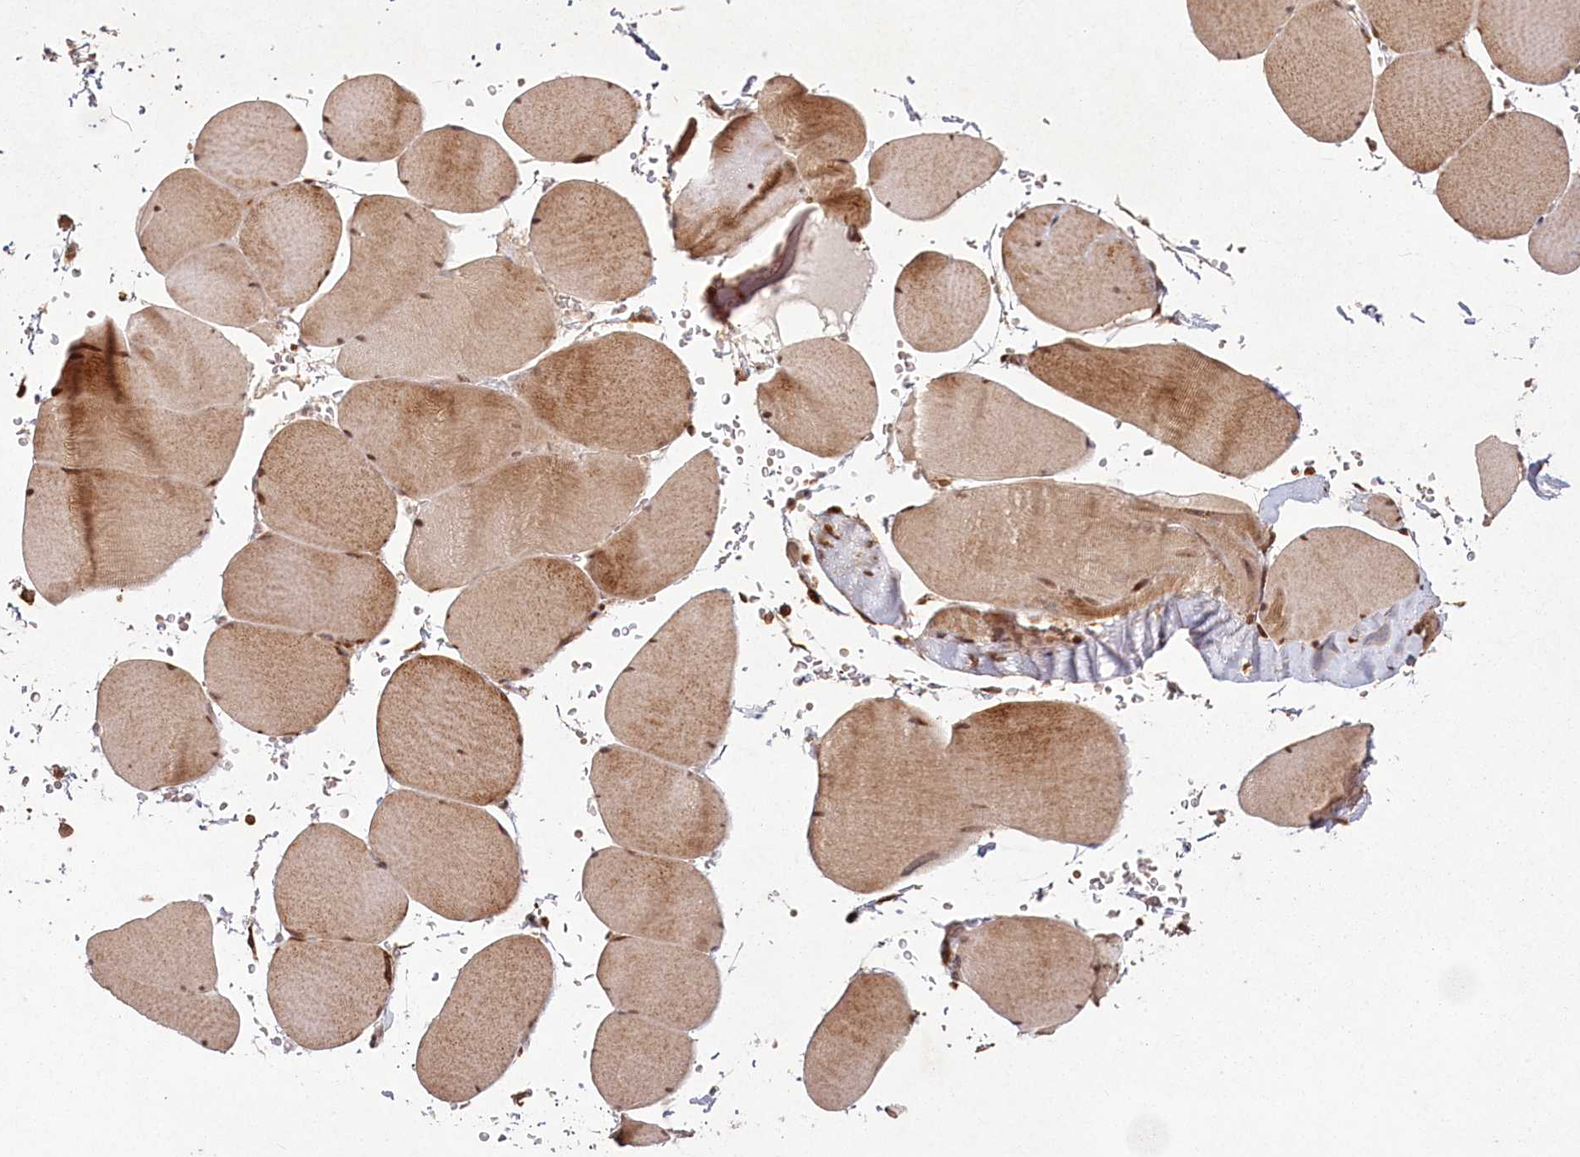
{"staining": {"intensity": "moderate", "quantity": ">75%", "location": "cytoplasmic/membranous,nuclear"}, "tissue": "skeletal muscle", "cell_type": "Myocytes", "image_type": "normal", "snomed": [{"axis": "morphology", "description": "Normal tissue, NOS"}, {"axis": "topography", "description": "Skeletal muscle"}, {"axis": "topography", "description": "Head-Neck"}], "caption": "An immunohistochemistry (IHC) histopathology image of unremarkable tissue is shown. Protein staining in brown shows moderate cytoplasmic/membranous,nuclear positivity in skeletal muscle within myocytes. Using DAB (3,3'-diaminobenzidine) (brown) and hematoxylin (blue) stains, captured at high magnification using brightfield microscopy.", "gene": "MICU1", "patient": {"sex": "male", "age": 66}}